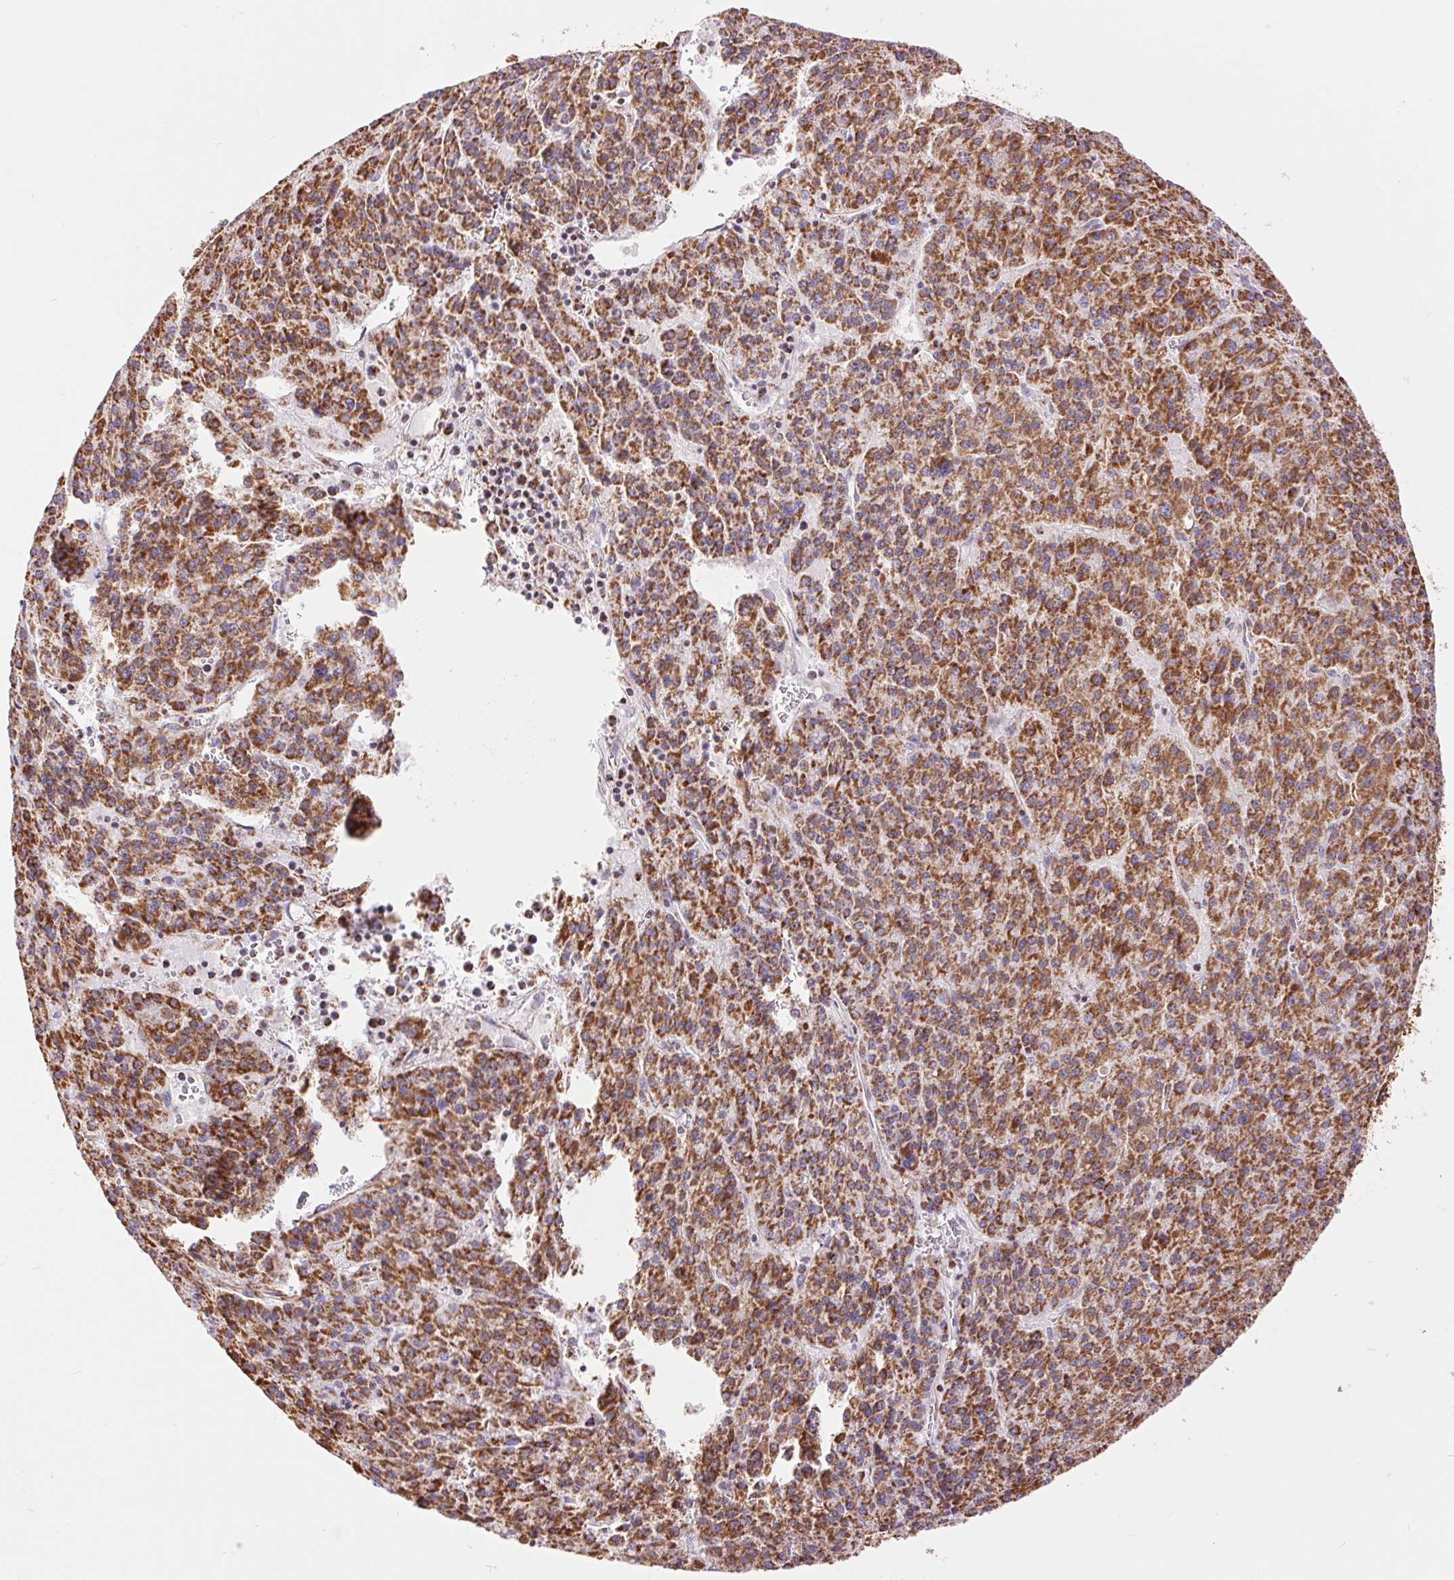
{"staining": {"intensity": "strong", "quantity": ">75%", "location": "cytoplasmic/membranous"}, "tissue": "liver cancer", "cell_type": "Tumor cells", "image_type": "cancer", "snomed": [{"axis": "morphology", "description": "Carcinoma, Hepatocellular, NOS"}, {"axis": "topography", "description": "Liver"}], "caption": "Immunohistochemical staining of hepatocellular carcinoma (liver) shows high levels of strong cytoplasmic/membranous protein expression in approximately >75% of tumor cells. Using DAB (brown) and hematoxylin (blue) stains, captured at high magnification using brightfield microscopy.", "gene": "ATP5PB", "patient": {"sex": "female", "age": 58}}